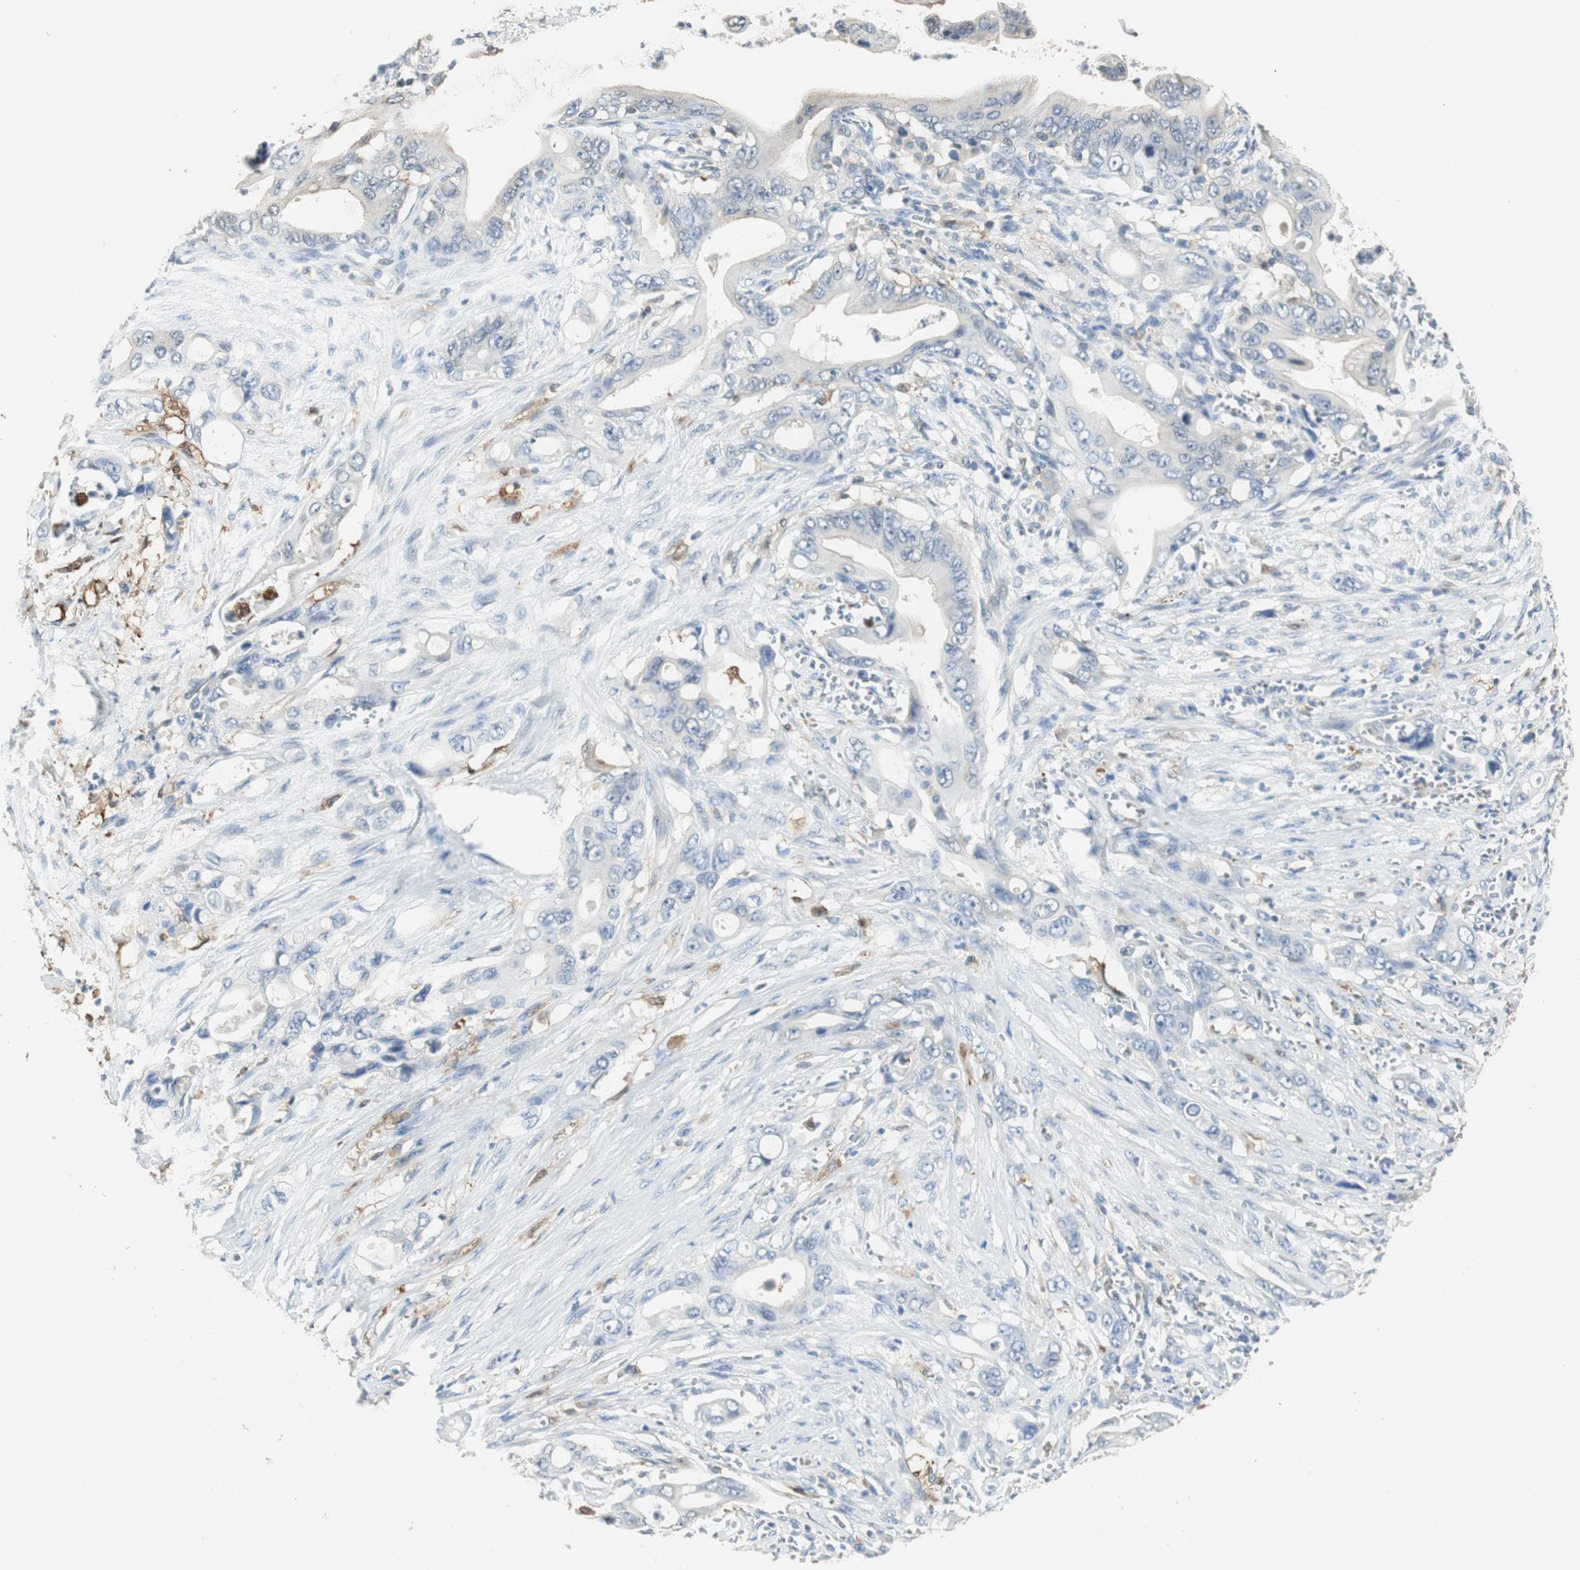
{"staining": {"intensity": "weak", "quantity": "25%-75%", "location": "cytoplasmic/membranous"}, "tissue": "pancreatic cancer", "cell_type": "Tumor cells", "image_type": "cancer", "snomed": [{"axis": "morphology", "description": "Adenocarcinoma, NOS"}, {"axis": "topography", "description": "Pancreas"}], "caption": "A low amount of weak cytoplasmic/membranous expression is seen in approximately 25%-75% of tumor cells in adenocarcinoma (pancreatic) tissue.", "gene": "MSTO1", "patient": {"sex": "male", "age": 59}}